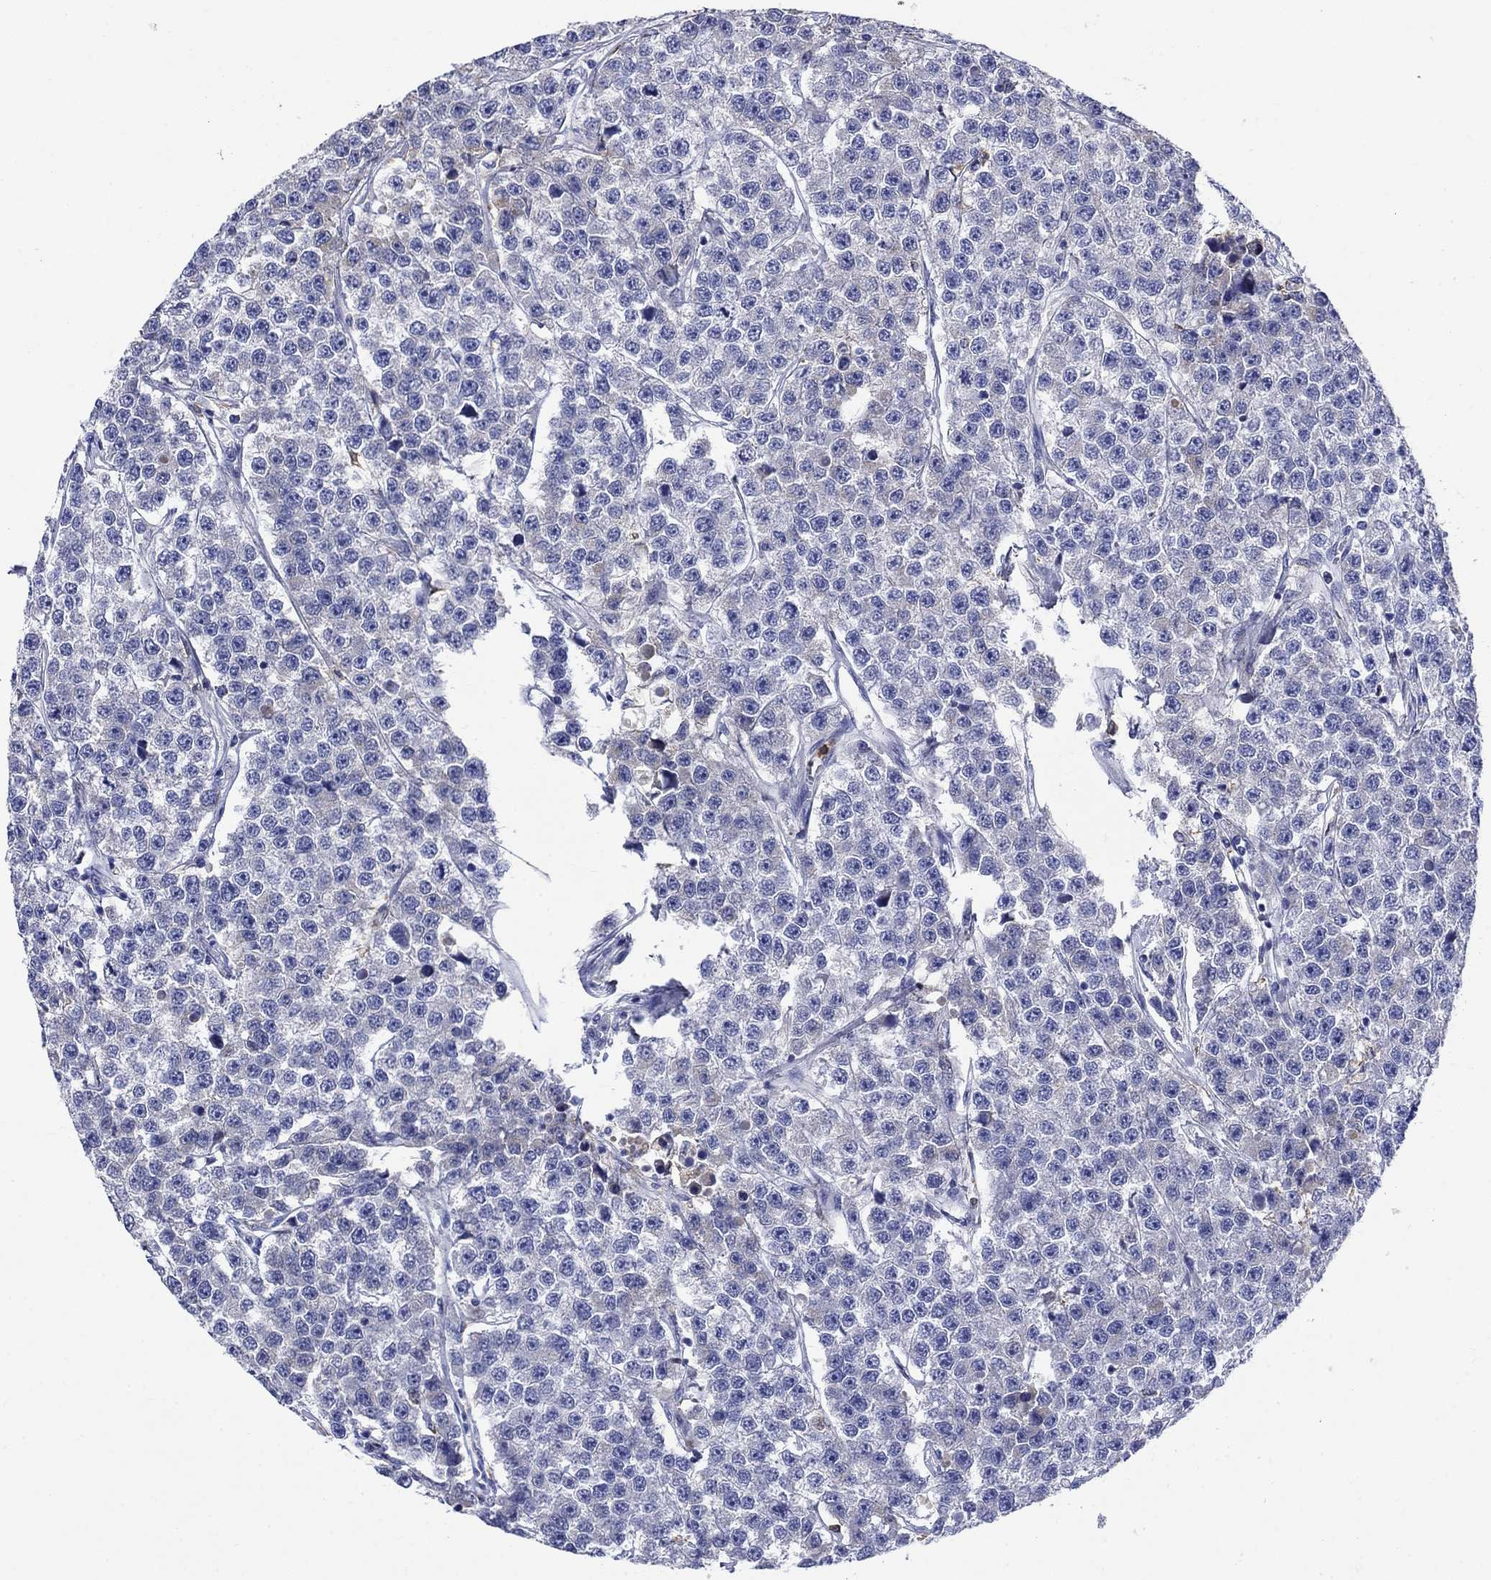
{"staining": {"intensity": "negative", "quantity": "none", "location": "none"}, "tissue": "testis cancer", "cell_type": "Tumor cells", "image_type": "cancer", "snomed": [{"axis": "morphology", "description": "Seminoma, NOS"}, {"axis": "topography", "description": "Testis"}], "caption": "This is a photomicrograph of immunohistochemistry (IHC) staining of seminoma (testis), which shows no positivity in tumor cells. Nuclei are stained in blue.", "gene": "TFR2", "patient": {"sex": "male", "age": 59}}